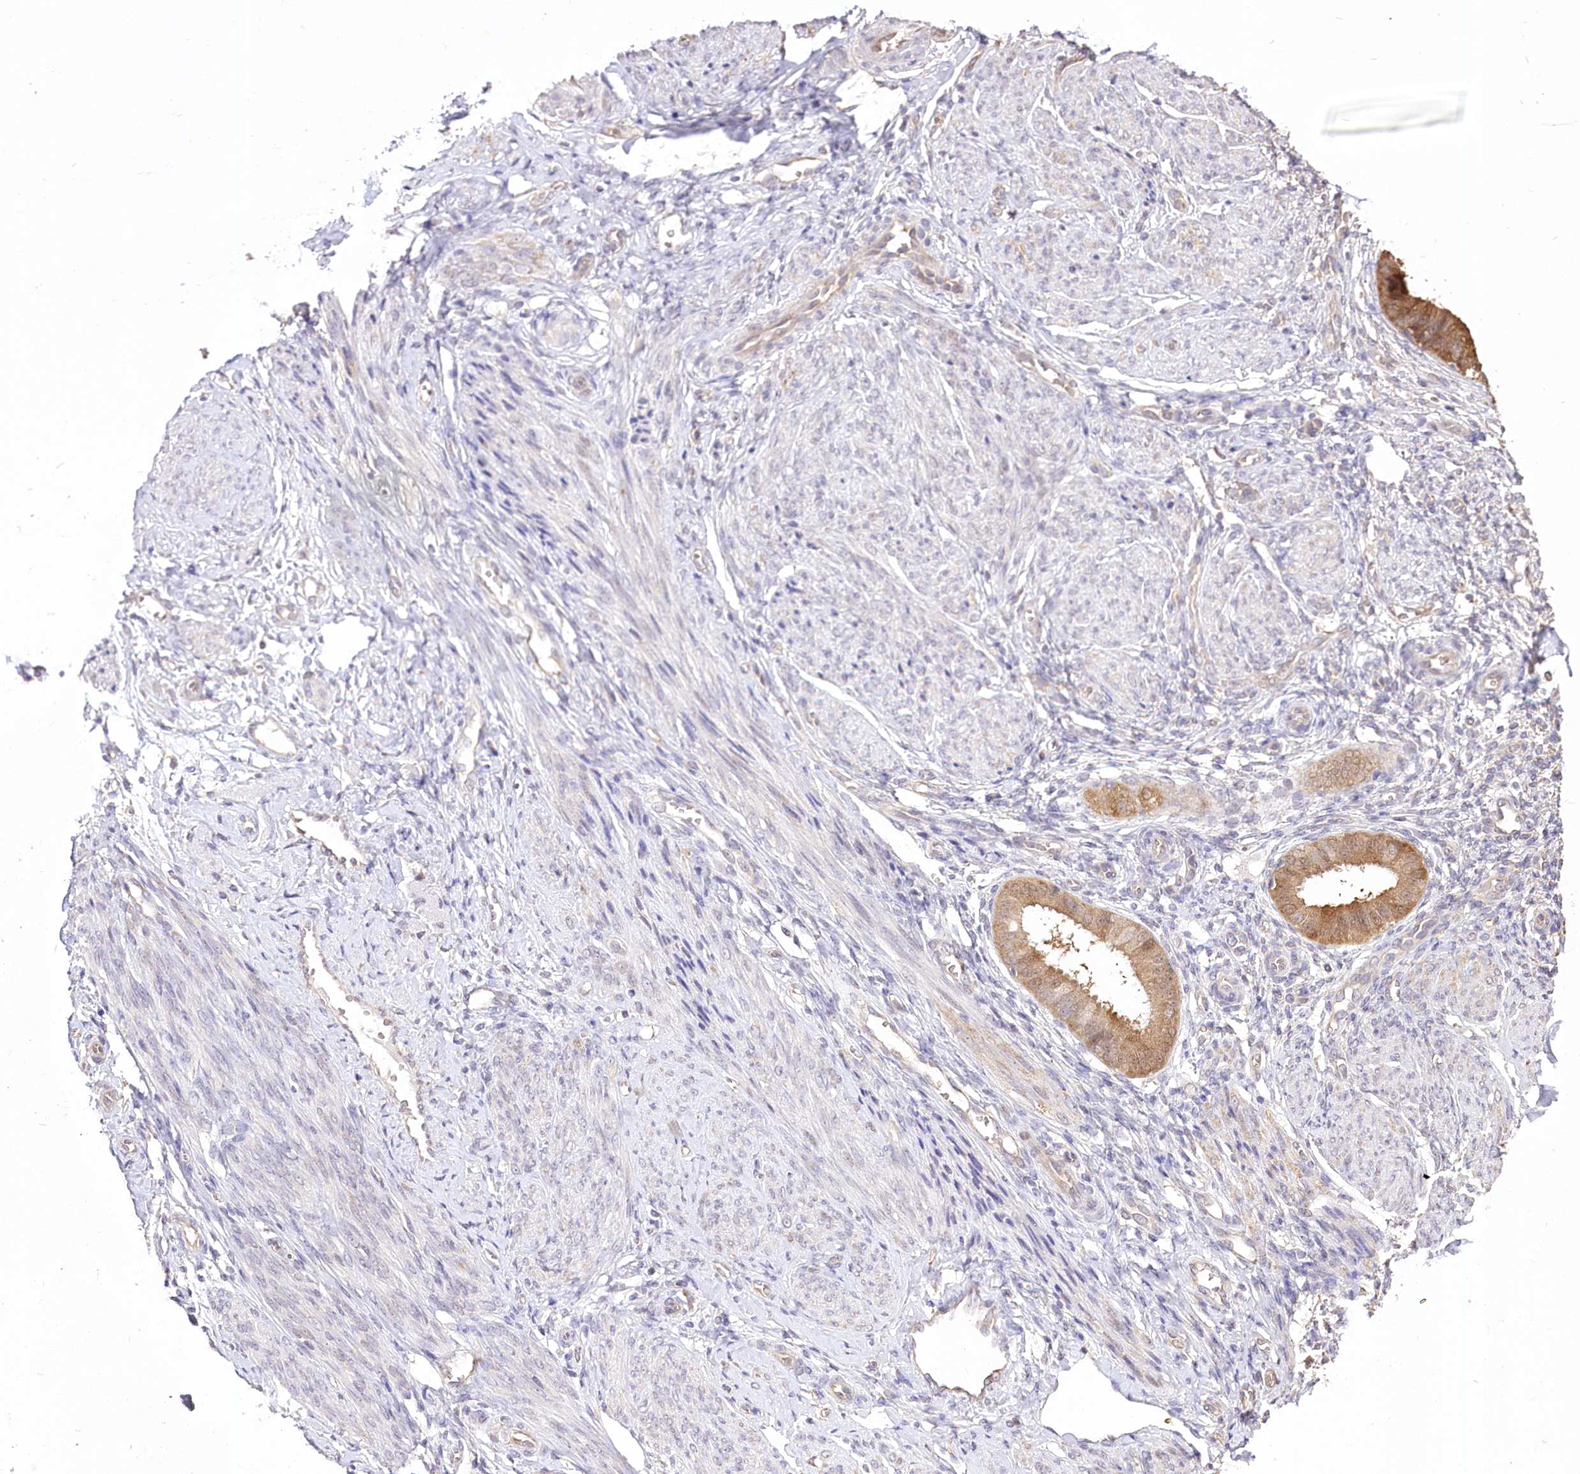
{"staining": {"intensity": "negative", "quantity": "none", "location": "none"}, "tissue": "endometrium", "cell_type": "Cells in endometrial stroma", "image_type": "normal", "snomed": [{"axis": "morphology", "description": "Normal tissue, NOS"}, {"axis": "topography", "description": "Uterus"}, {"axis": "topography", "description": "Endometrium"}], "caption": "A high-resolution histopathology image shows immunohistochemistry staining of normal endometrium, which exhibits no significant expression in cells in endometrial stroma.", "gene": "R3HDM2", "patient": {"sex": "female", "age": 48}}